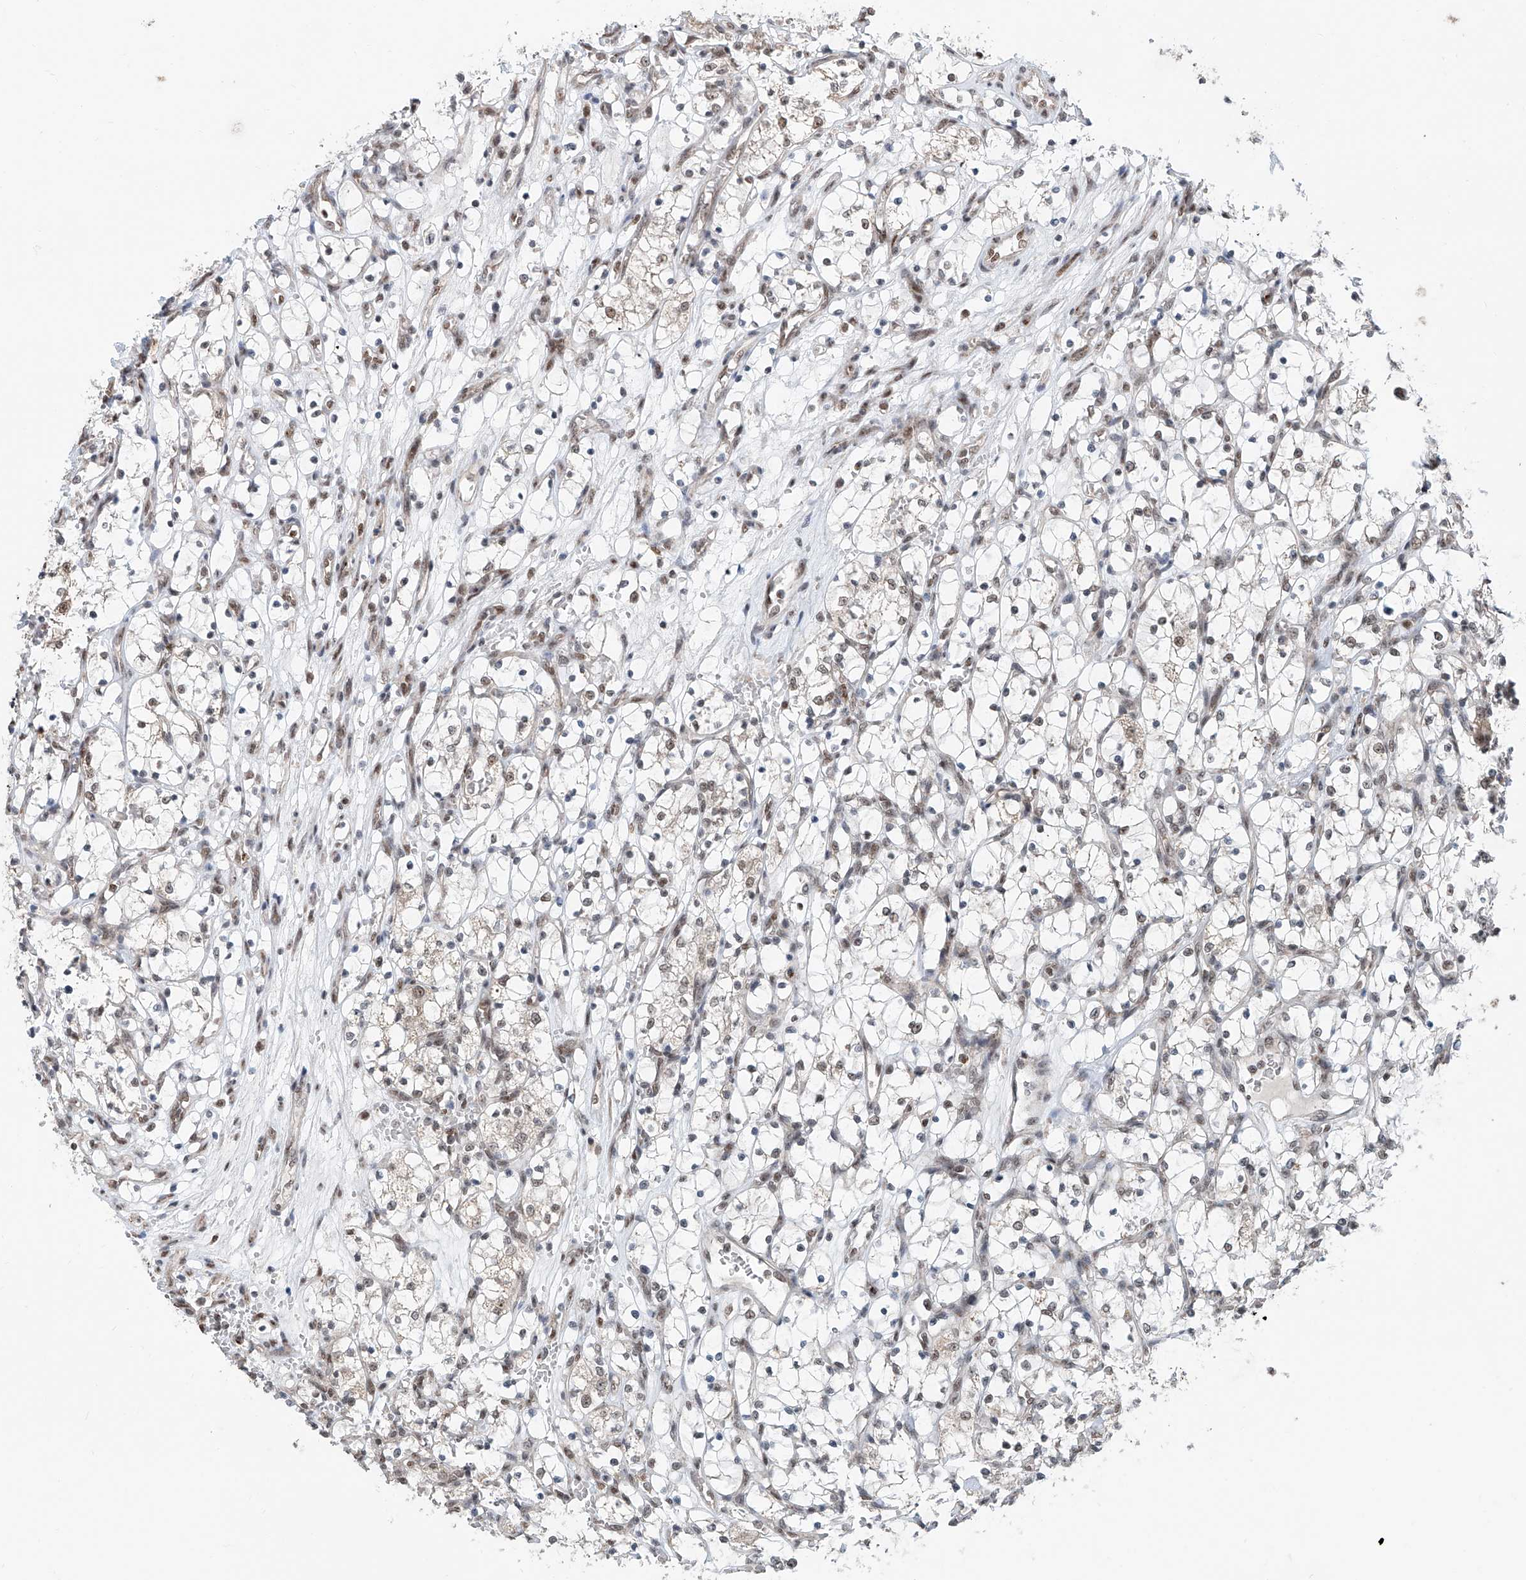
{"staining": {"intensity": "weak", "quantity": "<25%", "location": "nuclear"}, "tissue": "renal cancer", "cell_type": "Tumor cells", "image_type": "cancer", "snomed": [{"axis": "morphology", "description": "Adenocarcinoma, NOS"}, {"axis": "topography", "description": "Kidney"}], "caption": "The IHC photomicrograph has no significant positivity in tumor cells of renal cancer (adenocarcinoma) tissue.", "gene": "SDE2", "patient": {"sex": "female", "age": 69}}